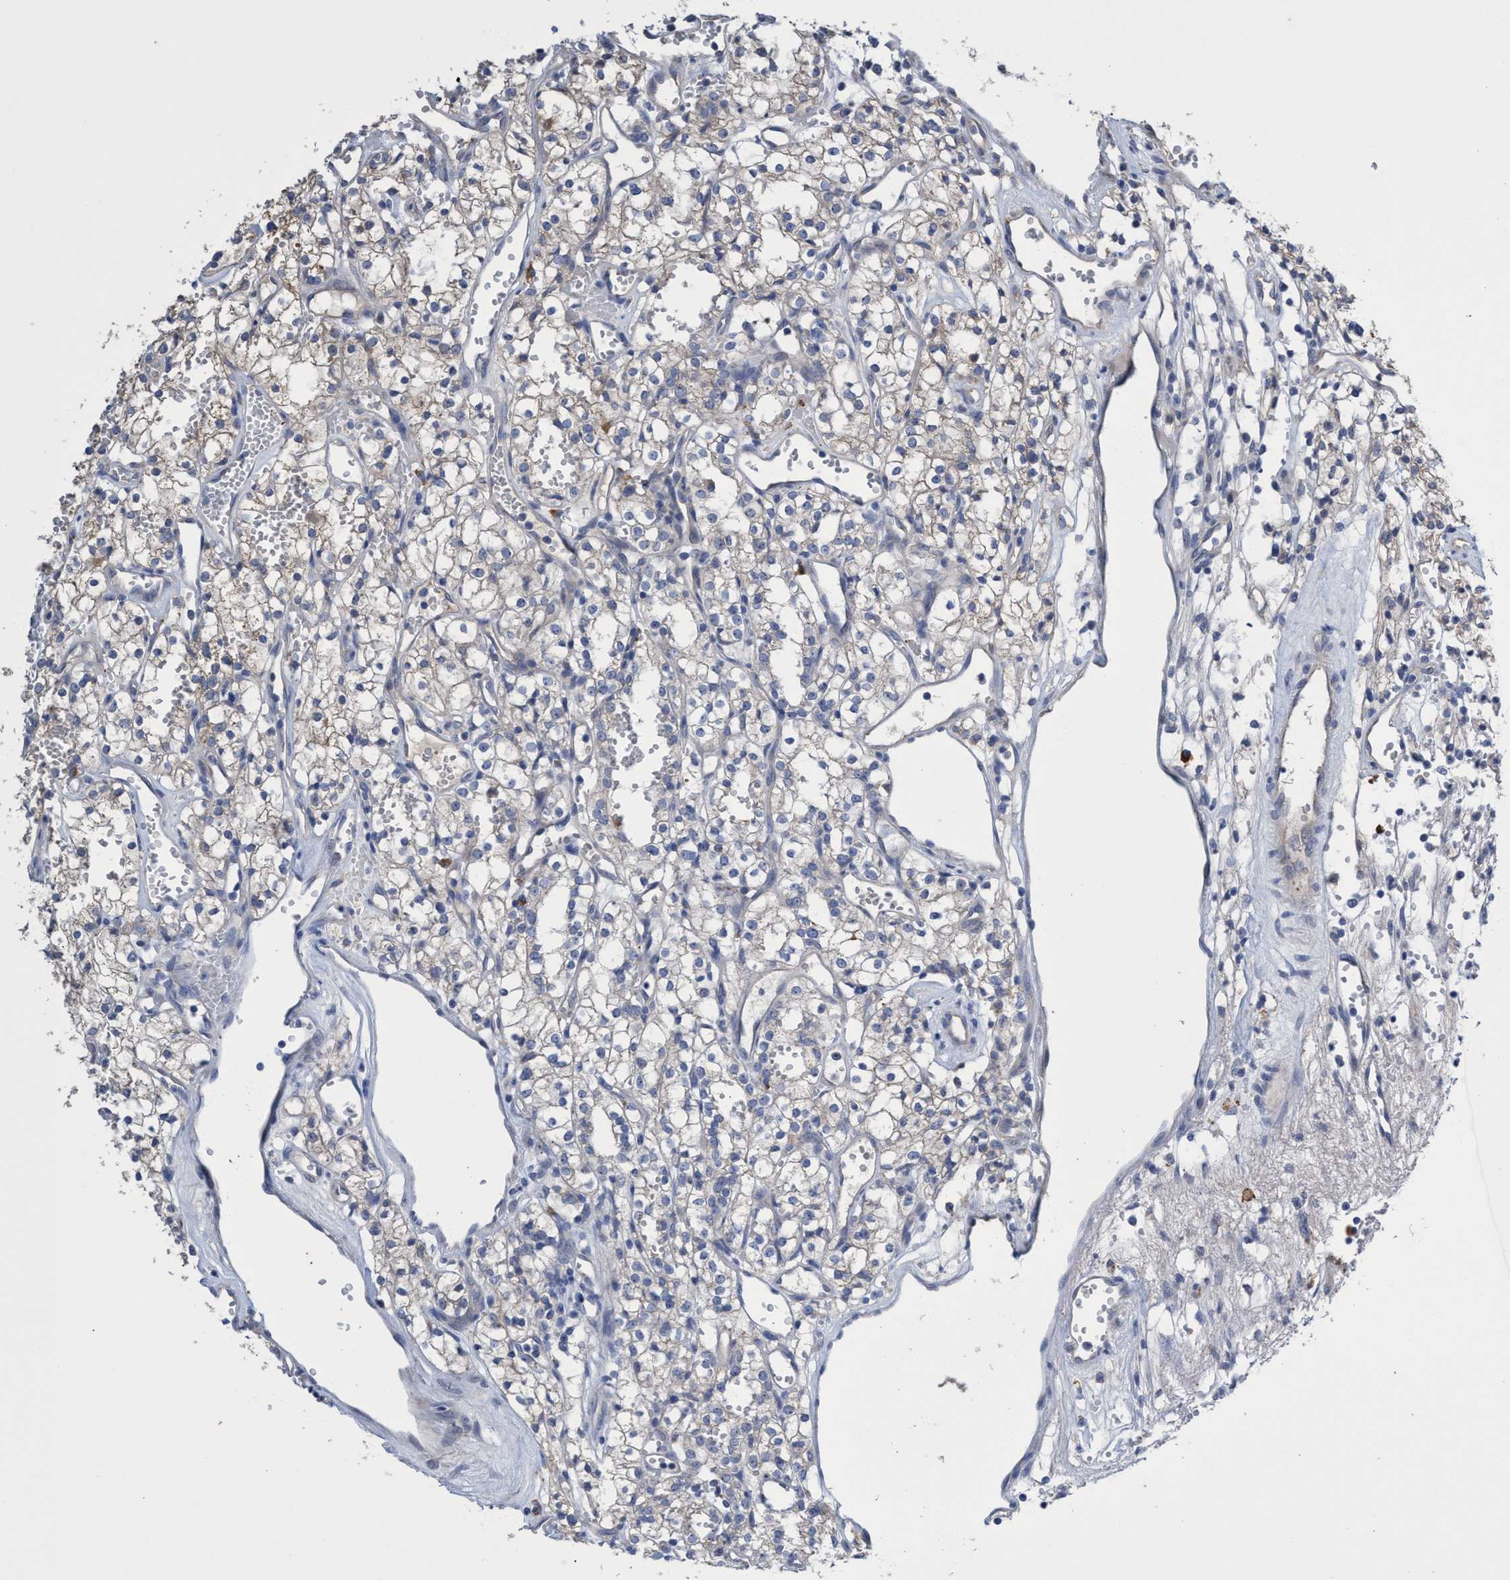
{"staining": {"intensity": "negative", "quantity": "none", "location": "none"}, "tissue": "renal cancer", "cell_type": "Tumor cells", "image_type": "cancer", "snomed": [{"axis": "morphology", "description": "Adenocarcinoma, NOS"}, {"axis": "topography", "description": "Kidney"}], "caption": "Adenocarcinoma (renal) was stained to show a protein in brown. There is no significant expression in tumor cells.", "gene": "SVEP1", "patient": {"sex": "male", "age": 59}}